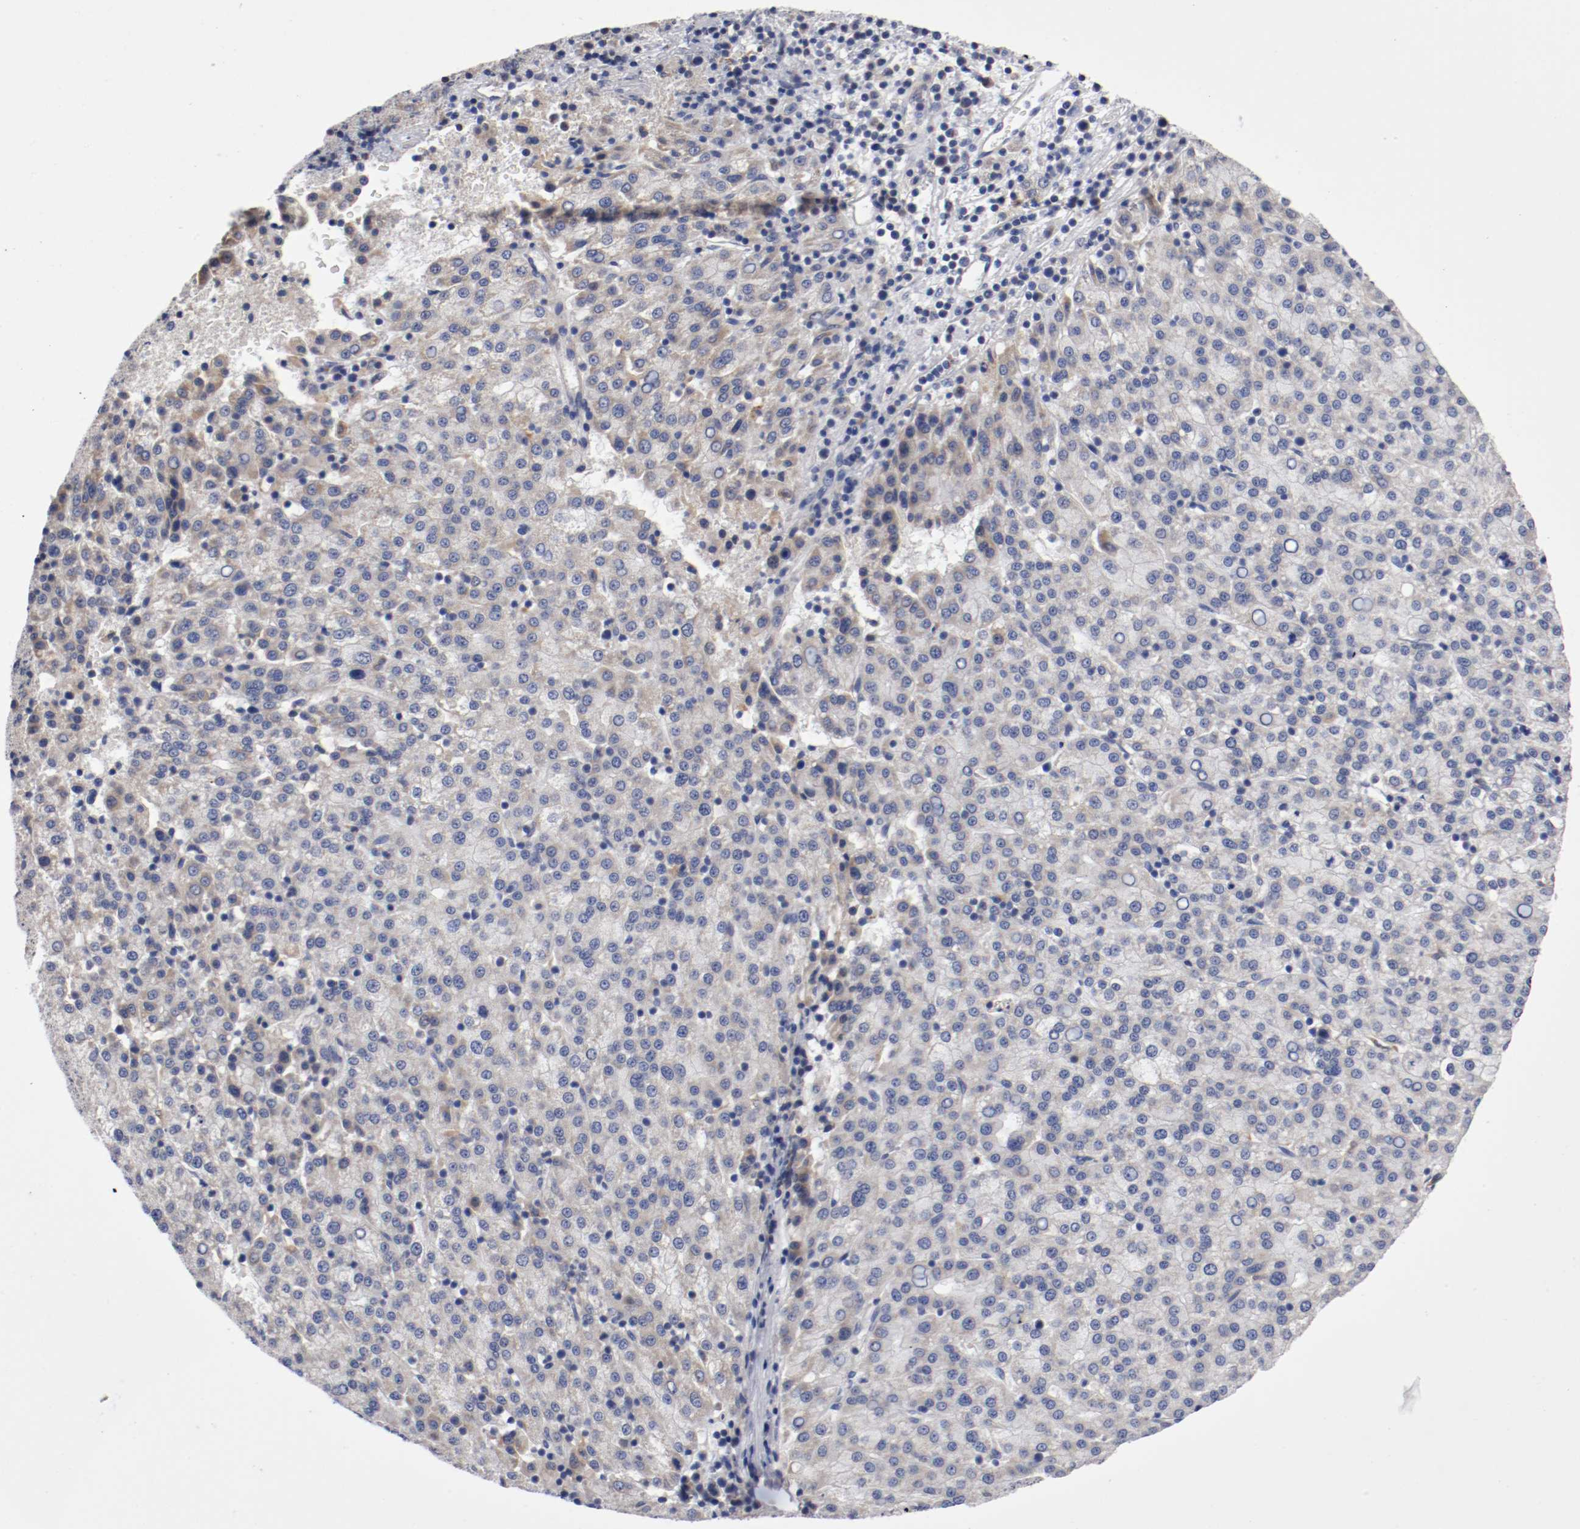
{"staining": {"intensity": "weak", "quantity": "25%-75%", "location": "cytoplasmic/membranous"}, "tissue": "liver cancer", "cell_type": "Tumor cells", "image_type": "cancer", "snomed": [{"axis": "morphology", "description": "Carcinoma, Hepatocellular, NOS"}, {"axis": "topography", "description": "Liver"}], "caption": "Hepatocellular carcinoma (liver) was stained to show a protein in brown. There is low levels of weak cytoplasmic/membranous staining in about 25%-75% of tumor cells.", "gene": "PCSK6", "patient": {"sex": "female", "age": 58}}